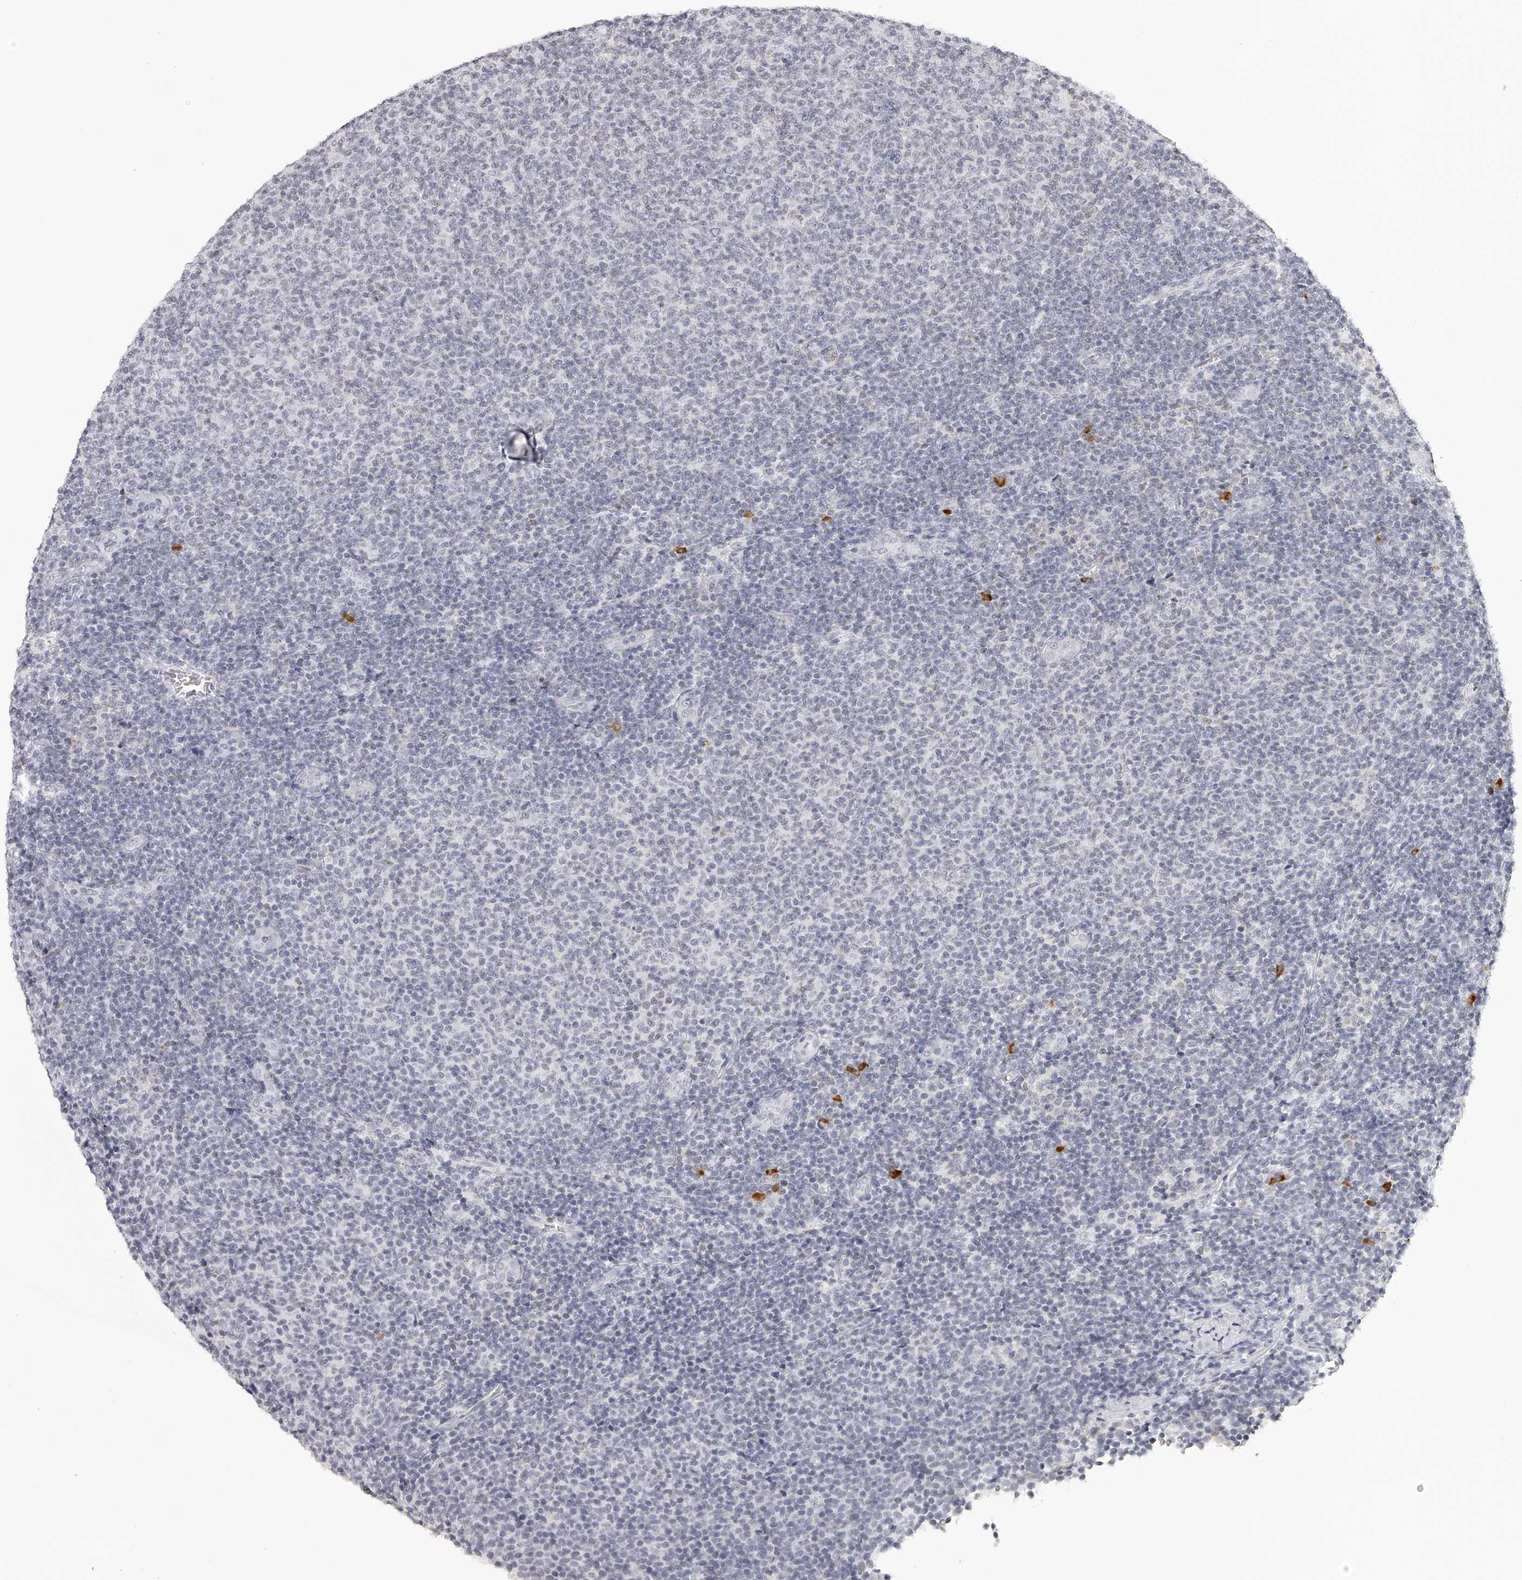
{"staining": {"intensity": "negative", "quantity": "none", "location": "none"}, "tissue": "lymphoma", "cell_type": "Tumor cells", "image_type": "cancer", "snomed": [{"axis": "morphology", "description": "Malignant lymphoma, non-Hodgkin's type, Low grade"}, {"axis": "topography", "description": "Lymph node"}], "caption": "High magnification brightfield microscopy of lymphoma stained with DAB (3,3'-diaminobenzidine) (brown) and counterstained with hematoxylin (blue): tumor cells show no significant expression. Nuclei are stained in blue.", "gene": "SEC11C", "patient": {"sex": "male", "age": 66}}